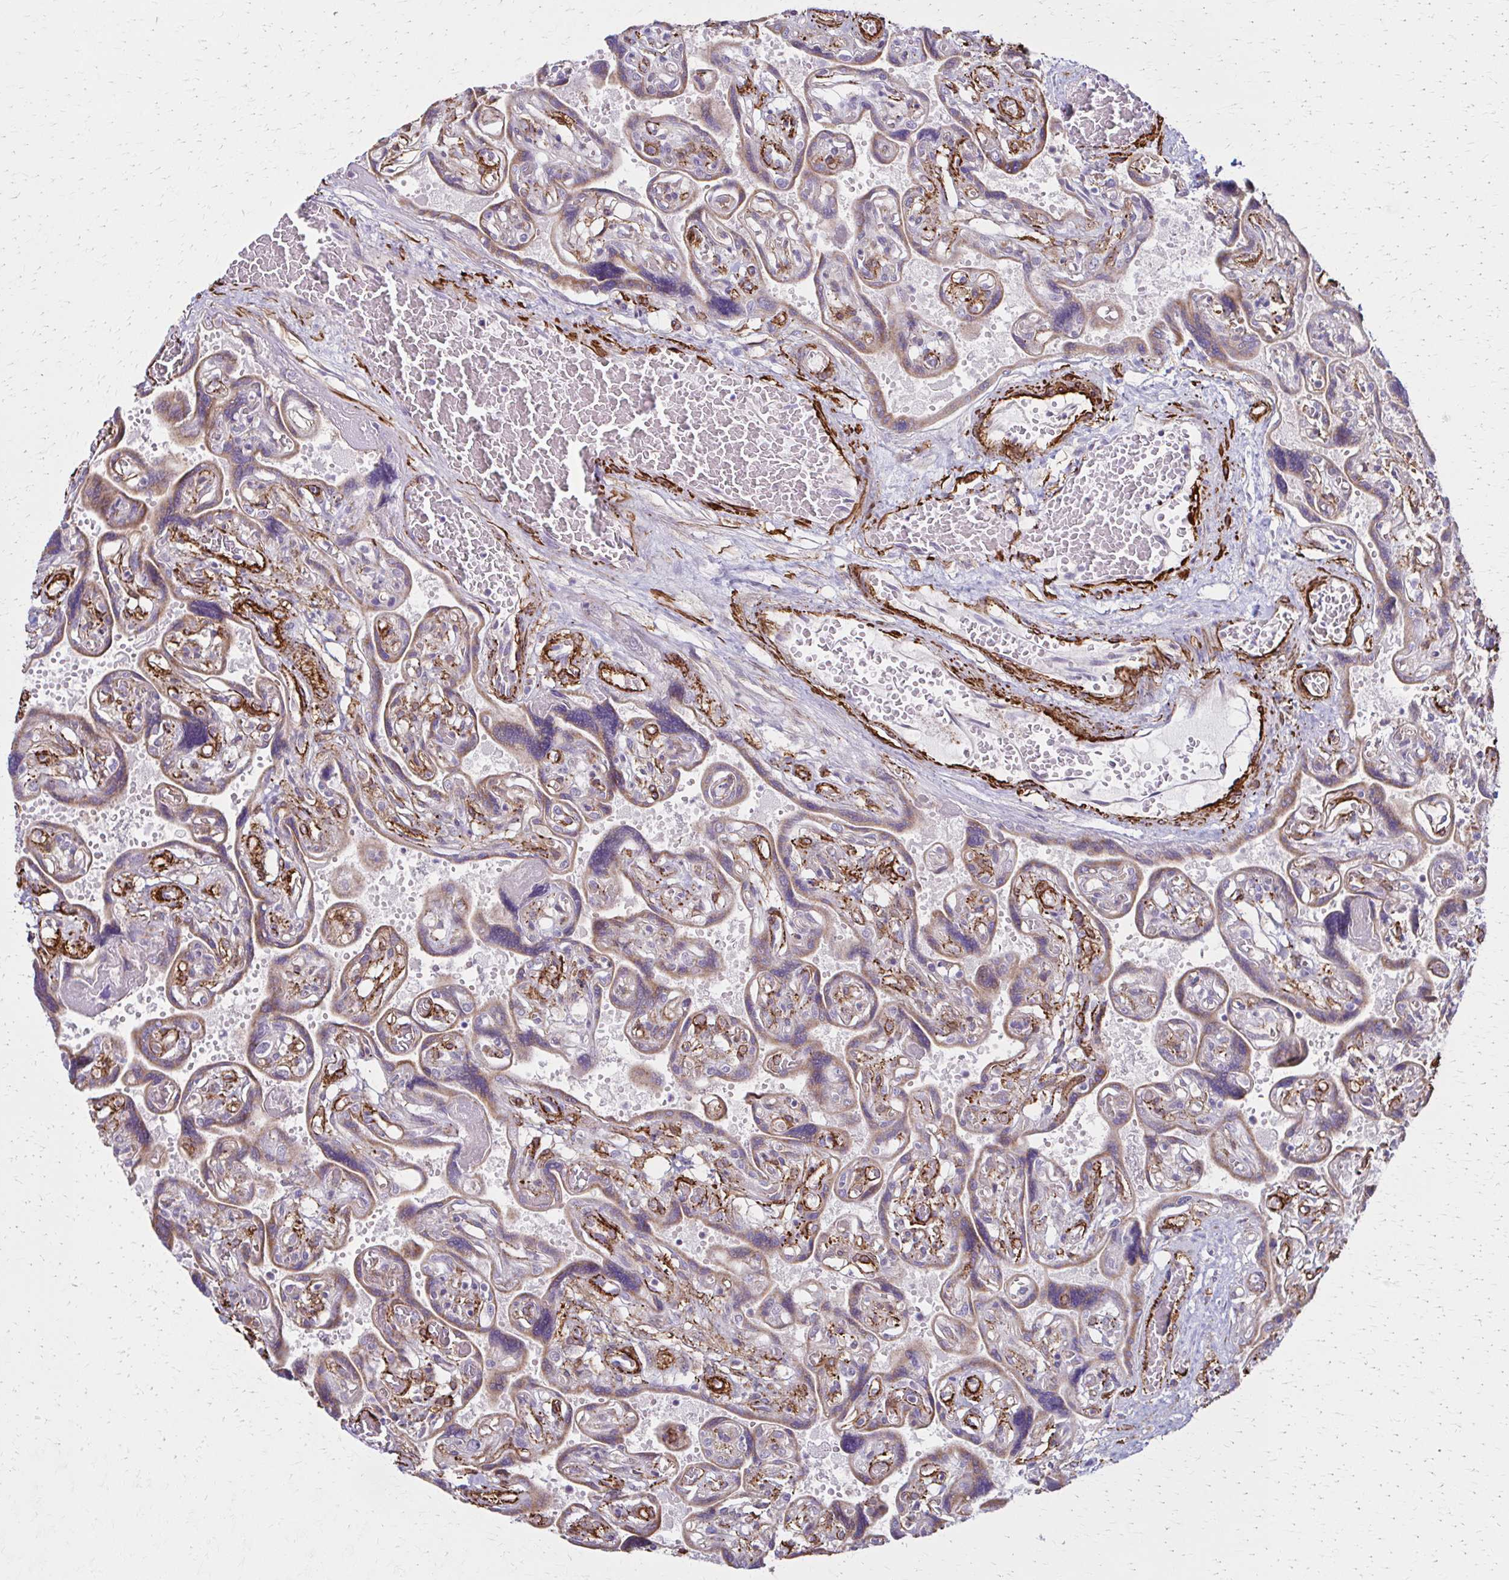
{"staining": {"intensity": "moderate", "quantity": "25%-75%", "location": "cytoplasmic/membranous"}, "tissue": "placenta", "cell_type": "Decidual cells", "image_type": "normal", "snomed": [{"axis": "morphology", "description": "Normal tissue, NOS"}, {"axis": "topography", "description": "Placenta"}], "caption": "Immunohistochemistry of unremarkable human placenta demonstrates medium levels of moderate cytoplasmic/membranous staining in approximately 25%-75% of decidual cells.", "gene": "TIMMDC1", "patient": {"sex": "female", "age": 32}}